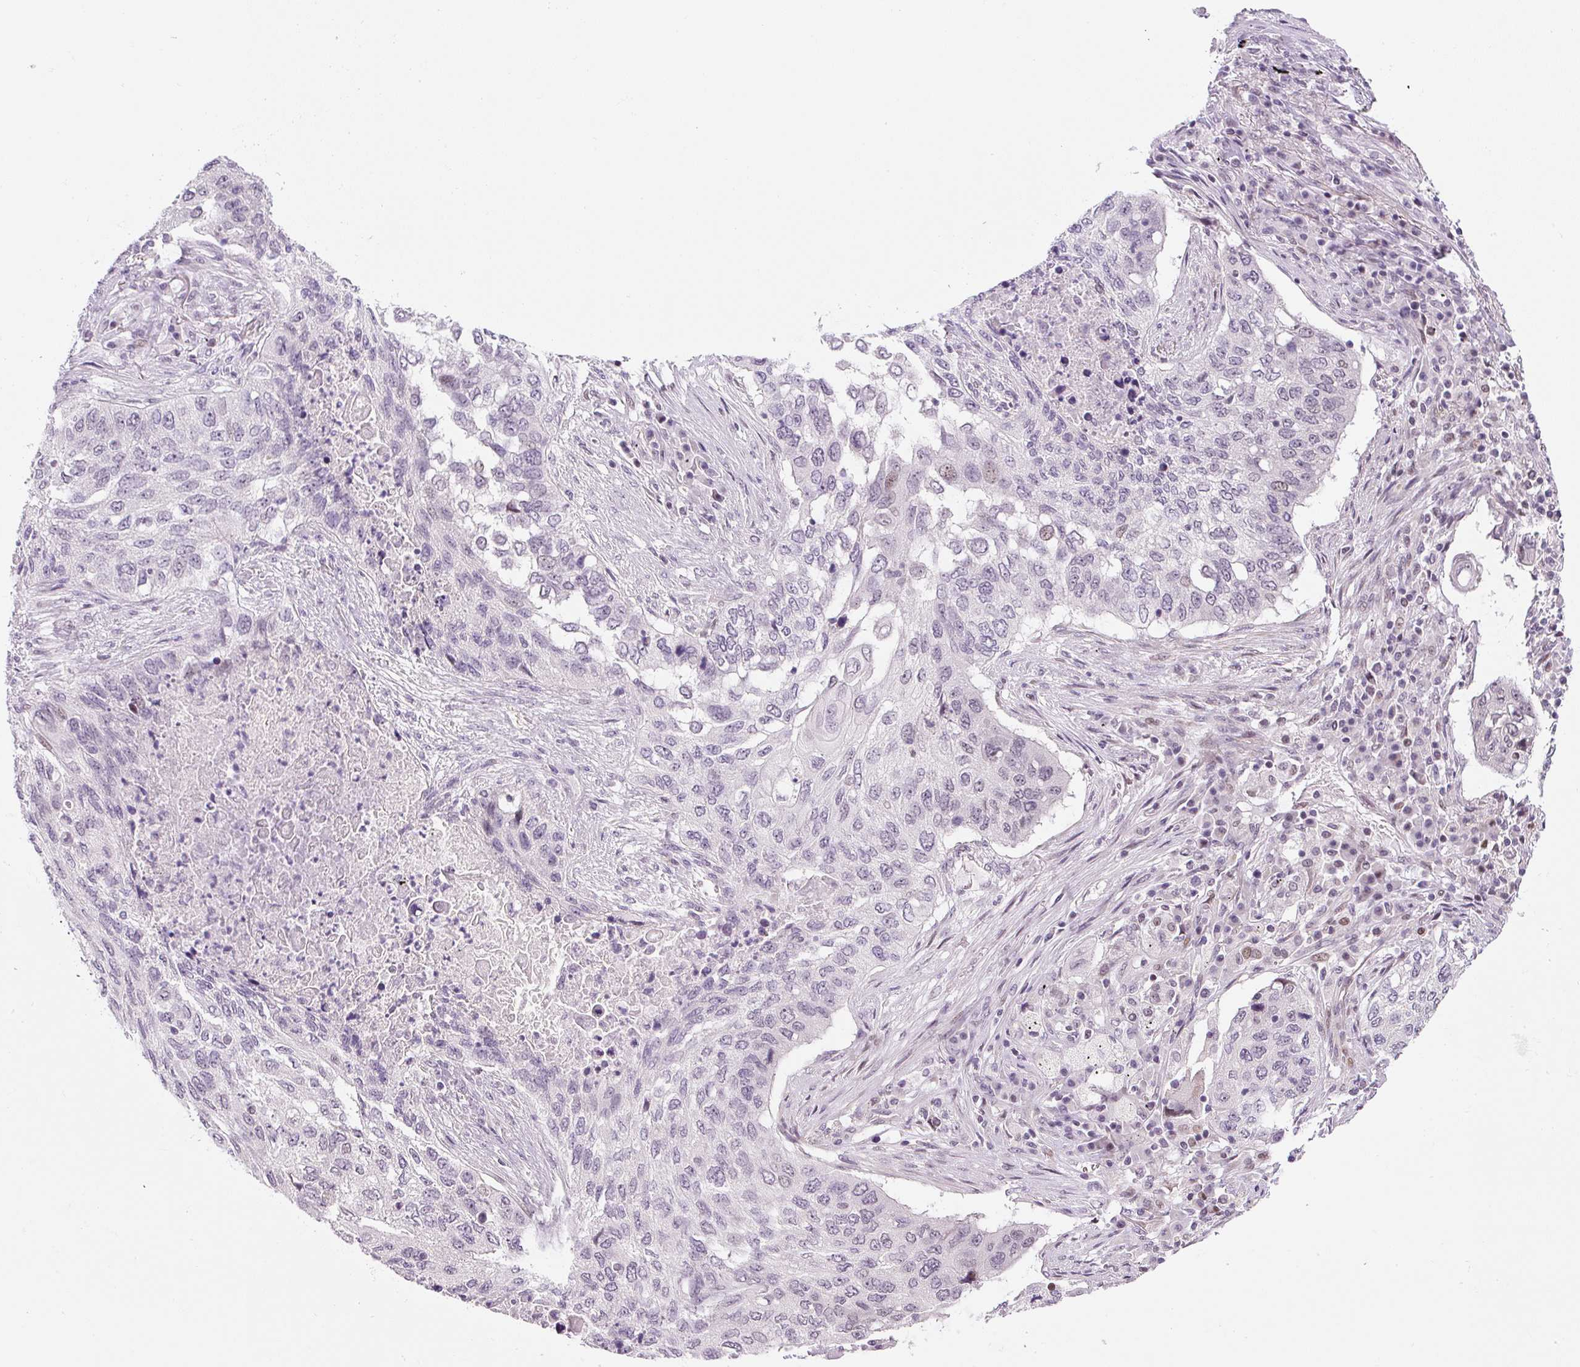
{"staining": {"intensity": "weak", "quantity": "<25%", "location": "nuclear"}, "tissue": "lung cancer", "cell_type": "Tumor cells", "image_type": "cancer", "snomed": [{"axis": "morphology", "description": "Squamous cell carcinoma, NOS"}, {"axis": "topography", "description": "Lung"}], "caption": "Squamous cell carcinoma (lung) was stained to show a protein in brown. There is no significant staining in tumor cells. (Immunohistochemistry (ihc), brightfield microscopy, high magnification).", "gene": "DPPA4", "patient": {"sex": "female", "age": 63}}